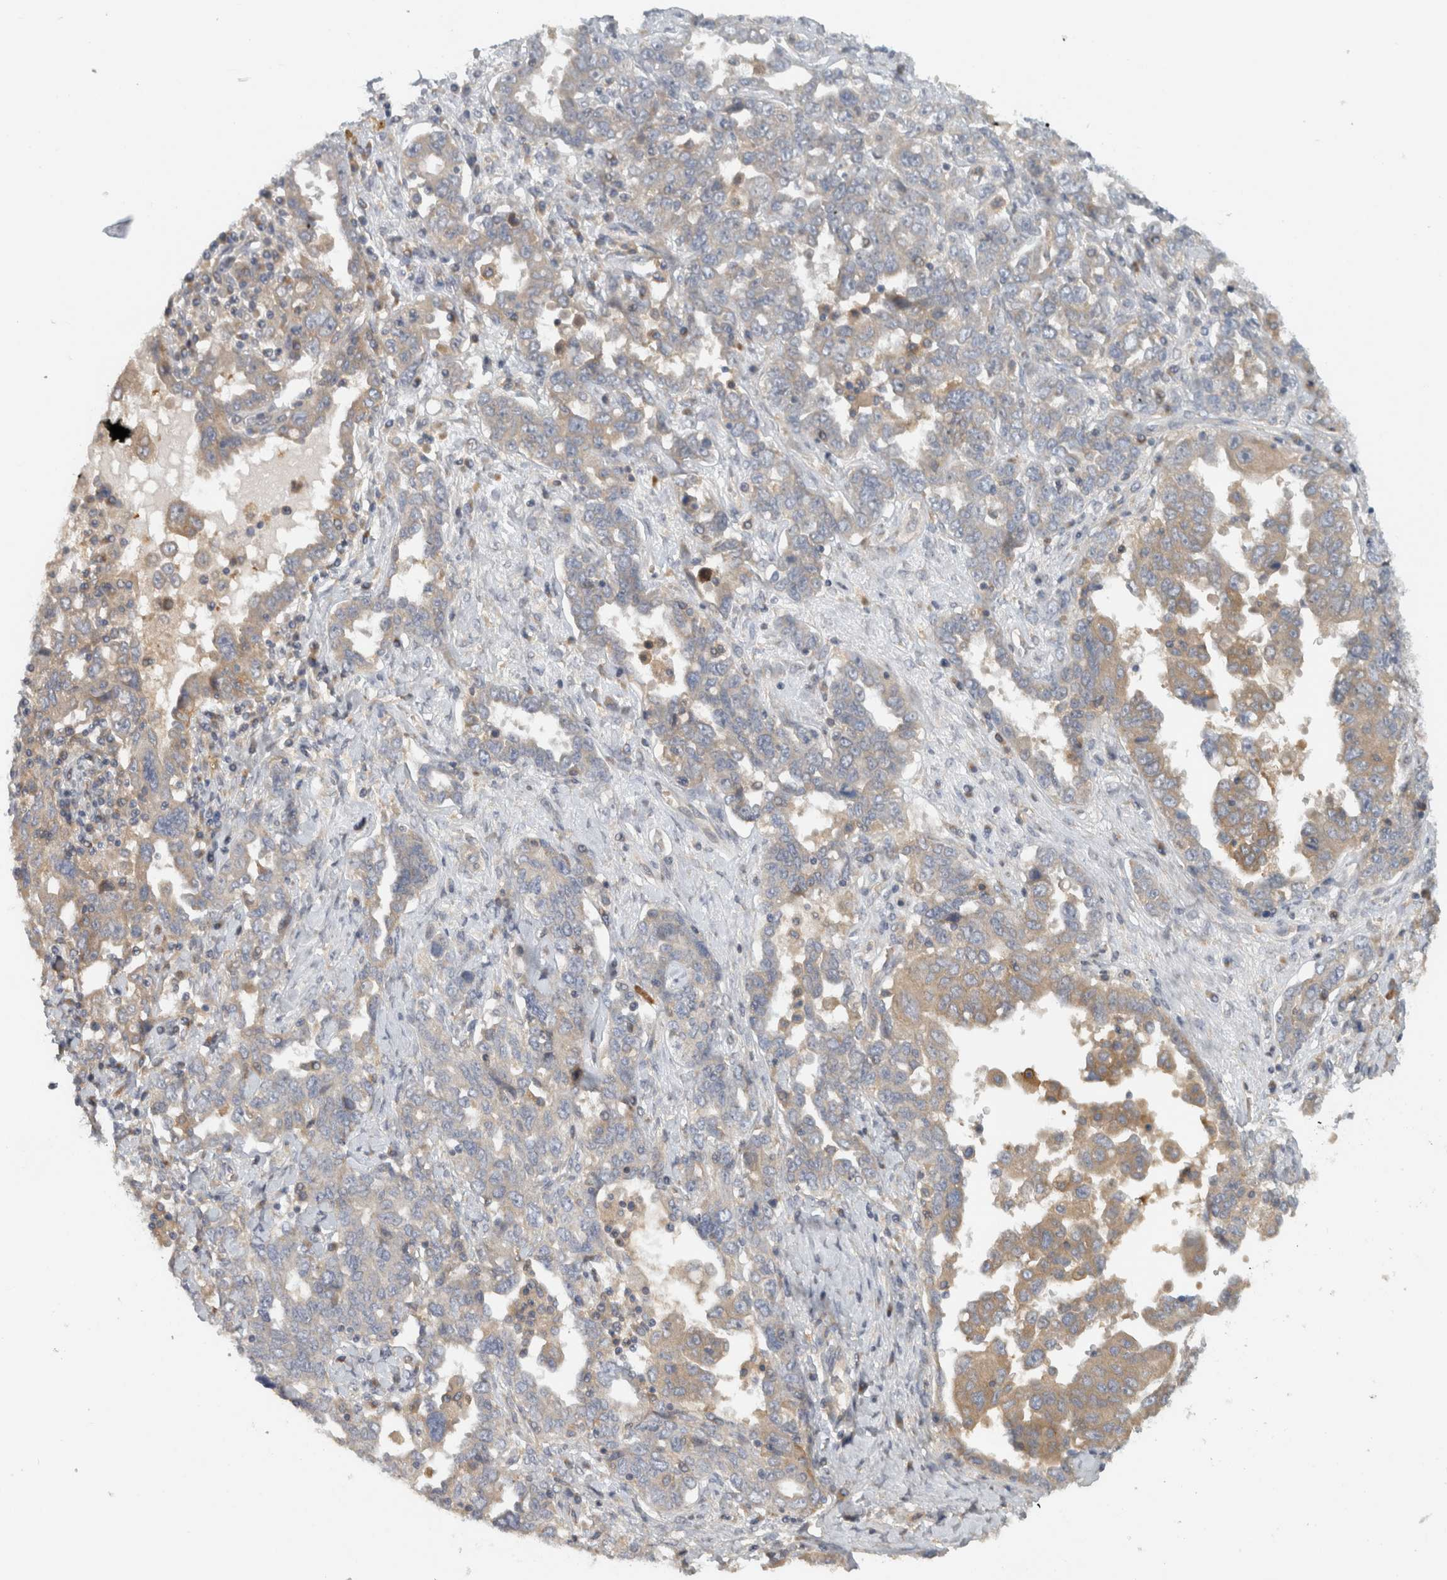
{"staining": {"intensity": "moderate", "quantity": ">75%", "location": "cytoplasmic/membranous"}, "tissue": "ovarian cancer", "cell_type": "Tumor cells", "image_type": "cancer", "snomed": [{"axis": "morphology", "description": "Carcinoma, endometroid"}, {"axis": "topography", "description": "Ovary"}], "caption": "Ovarian endometroid carcinoma stained with IHC shows moderate cytoplasmic/membranous expression in about >75% of tumor cells.", "gene": "VEPH1", "patient": {"sex": "female", "age": 62}}